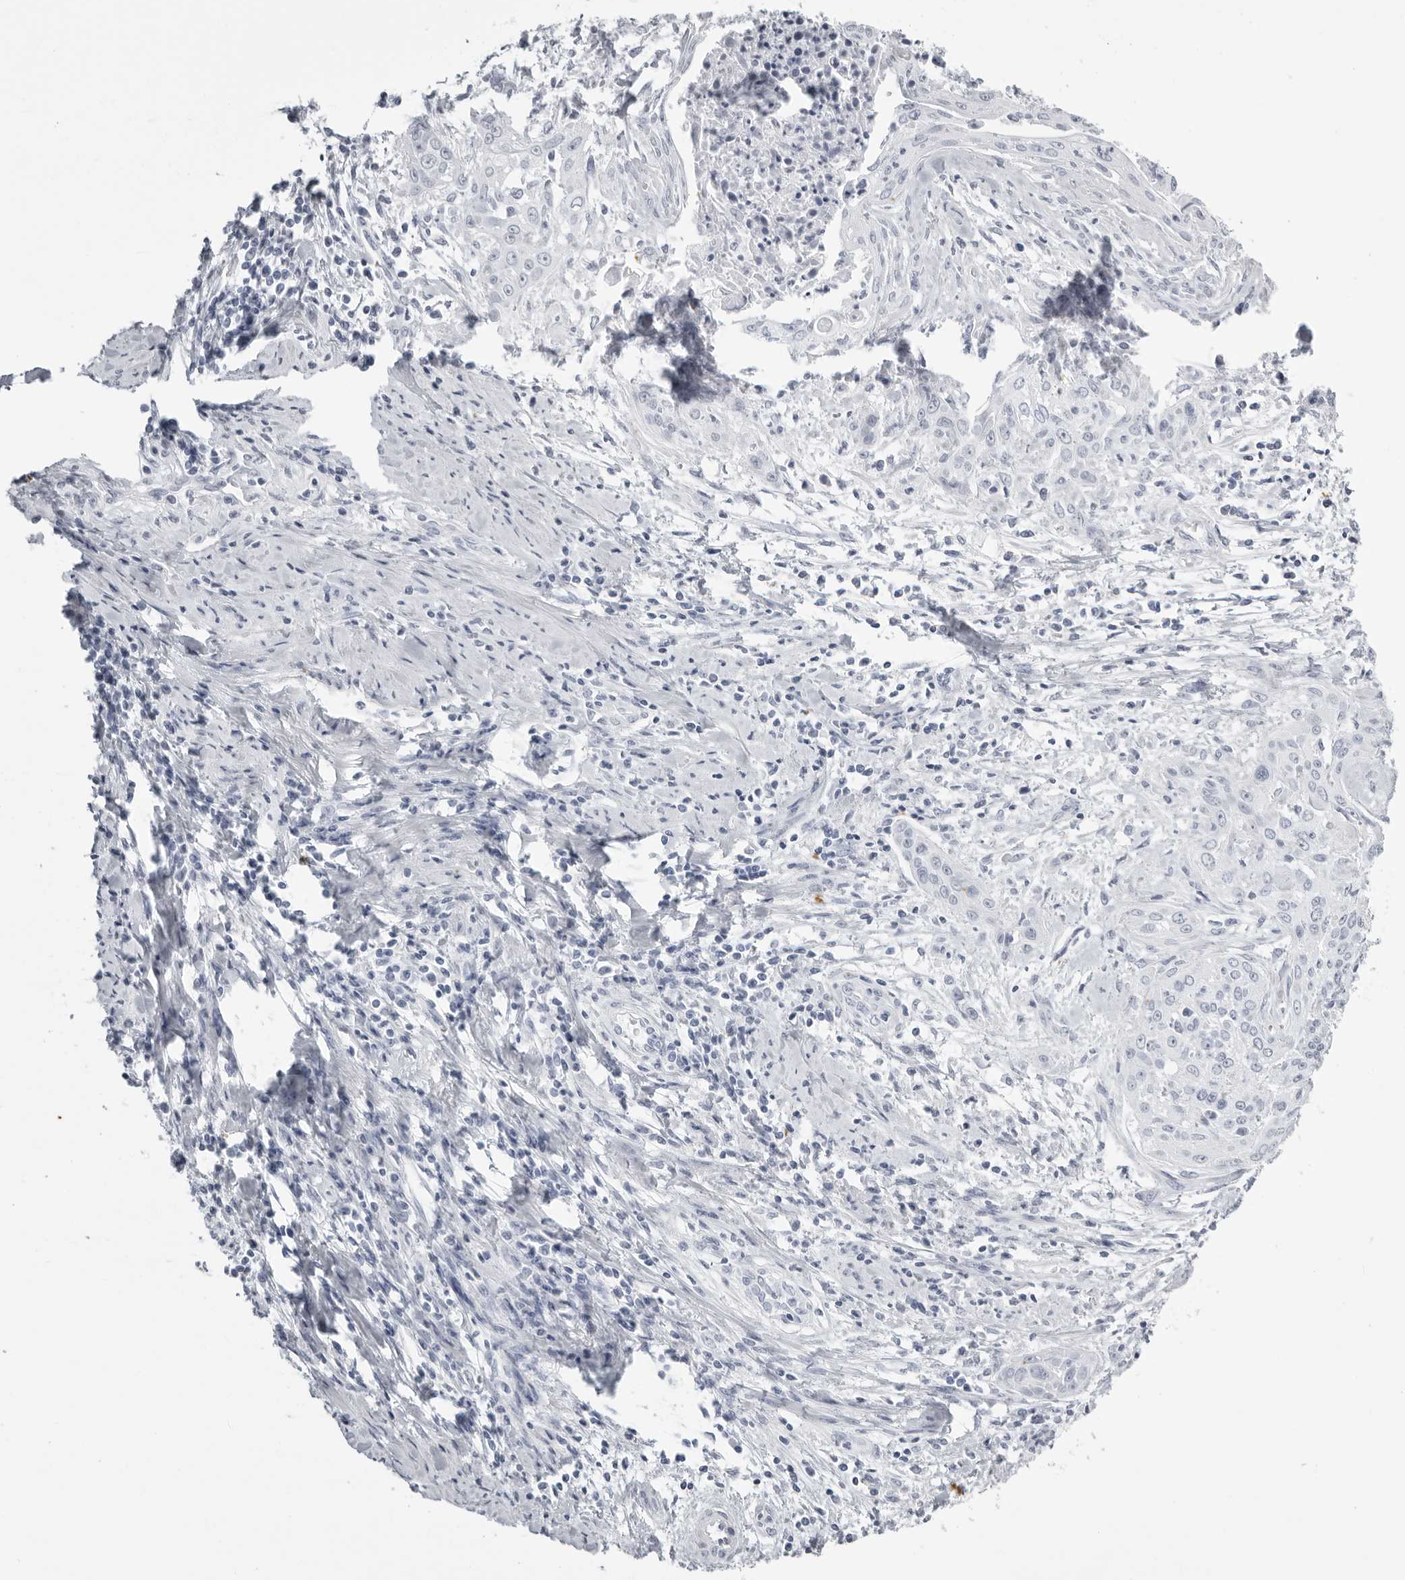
{"staining": {"intensity": "negative", "quantity": "none", "location": "none"}, "tissue": "cervical cancer", "cell_type": "Tumor cells", "image_type": "cancer", "snomed": [{"axis": "morphology", "description": "Squamous cell carcinoma, NOS"}, {"axis": "topography", "description": "Cervix"}], "caption": "Protein analysis of squamous cell carcinoma (cervical) displays no significant expression in tumor cells. The staining was performed using DAB (3,3'-diaminobenzidine) to visualize the protein expression in brown, while the nuclei were stained in blue with hematoxylin (Magnification: 20x).", "gene": "KLK9", "patient": {"sex": "female", "age": 55}}